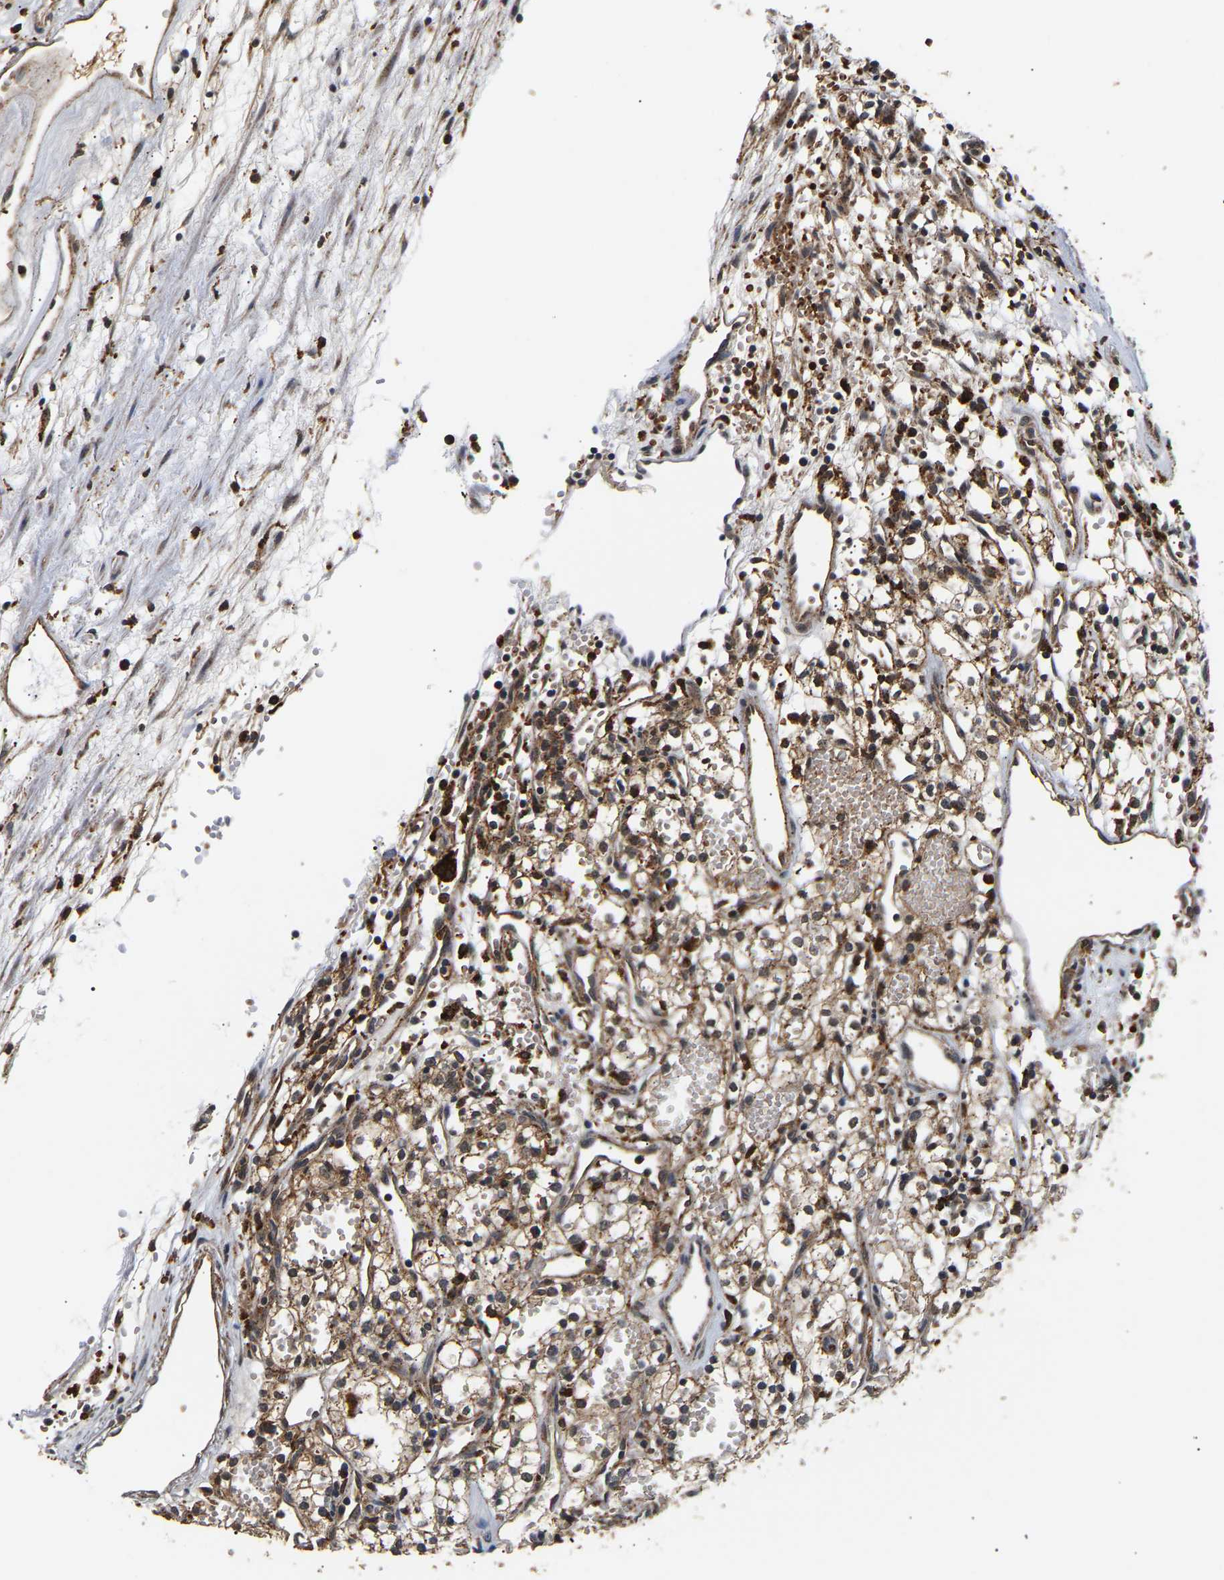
{"staining": {"intensity": "moderate", "quantity": ">75%", "location": "cytoplasmic/membranous"}, "tissue": "renal cancer", "cell_type": "Tumor cells", "image_type": "cancer", "snomed": [{"axis": "morphology", "description": "Adenocarcinoma, NOS"}, {"axis": "topography", "description": "Kidney"}], "caption": "A brown stain highlights moderate cytoplasmic/membranous positivity of a protein in human adenocarcinoma (renal) tumor cells.", "gene": "SMU1", "patient": {"sex": "male", "age": 59}}